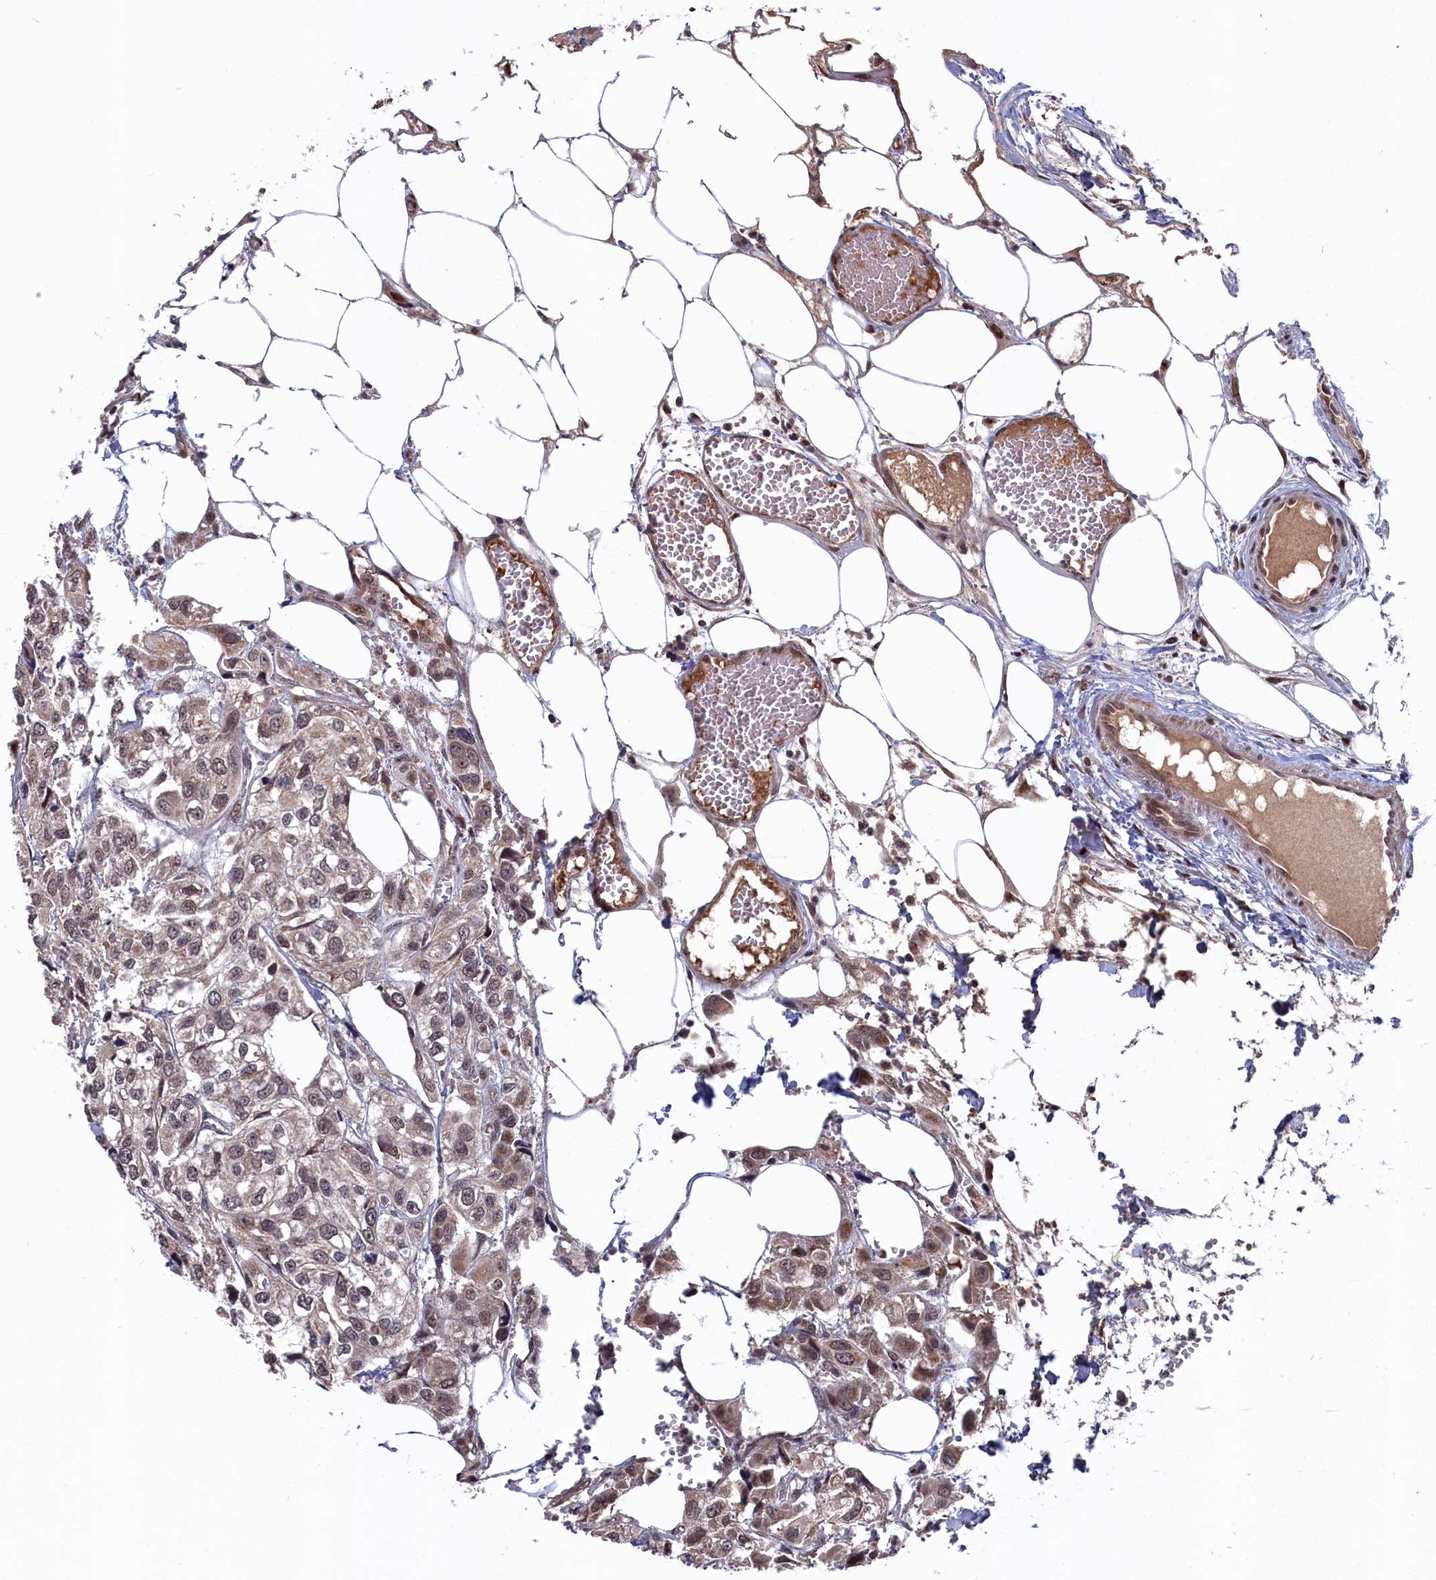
{"staining": {"intensity": "weak", "quantity": "<25%", "location": "cytoplasmic/membranous,nuclear"}, "tissue": "urothelial cancer", "cell_type": "Tumor cells", "image_type": "cancer", "snomed": [{"axis": "morphology", "description": "Urothelial carcinoma, High grade"}, {"axis": "topography", "description": "Urinary bladder"}], "caption": "The photomicrograph exhibits no staining of tumor cells in urothelial carcinoma (high-grade).", "gene": "CLPX", "patient": {"sex": "male", "age": 67}}